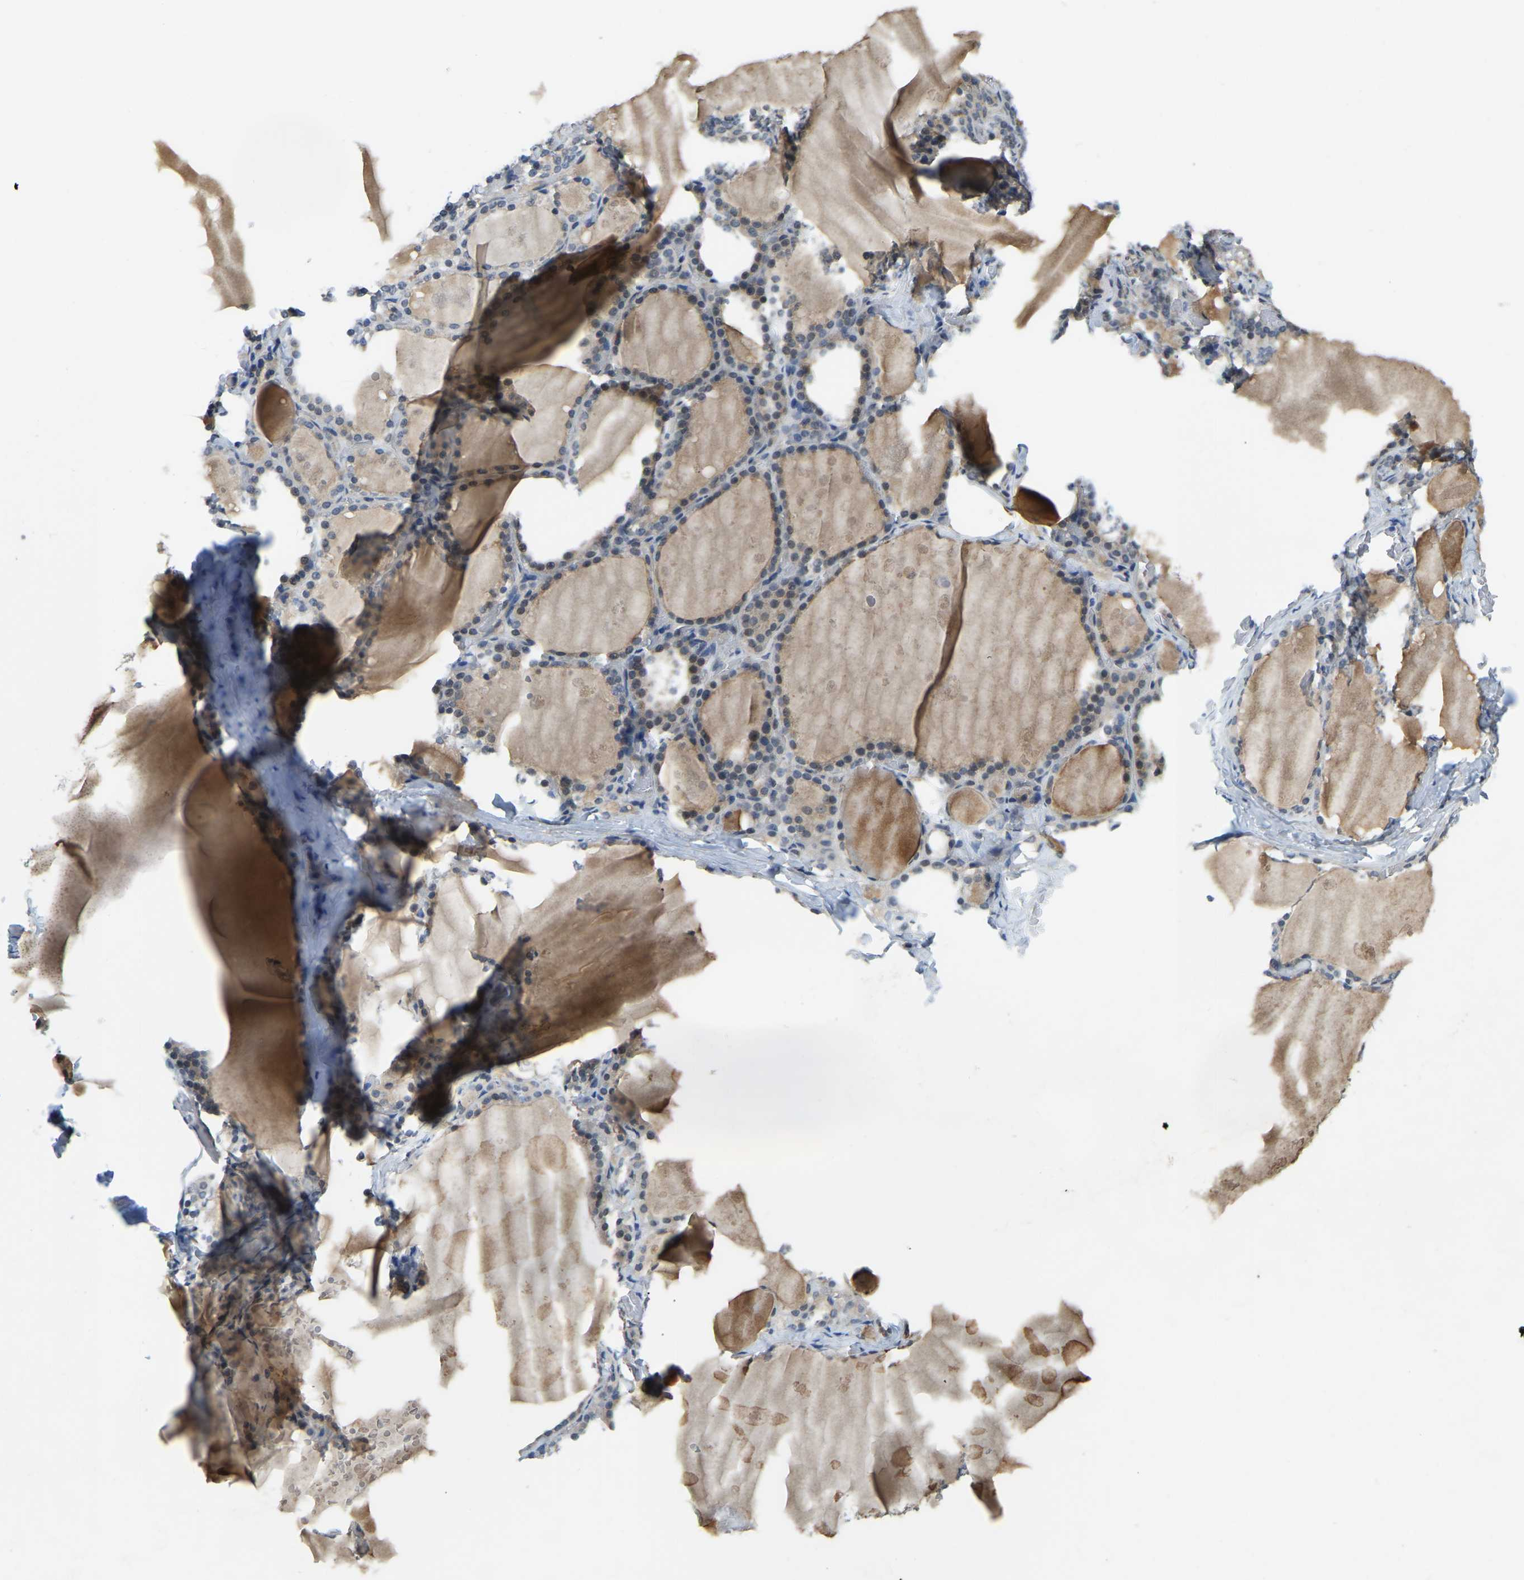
{"staining": {"intensity": "moderate", "quantity": ">75%", "location": "cytoplasmic/membranous"}, "tissue": "thyroid gland", "cell_type": "Glandular cells", "image_type": "normal", "snomed": [{"axis": "morphology", "description": "Normal tissue, NOS"}, {"axis": "topography", "description": "Thyroid gland"}], "caption": "This is a histology image of immunohistochemistry staining of unremarkable thyroid gland, which shows moderate staining in the cytoplasmic/membranous of glandular cells.", "gene": "AHNAK", "patient": {"sex": "male", "age": 56}}